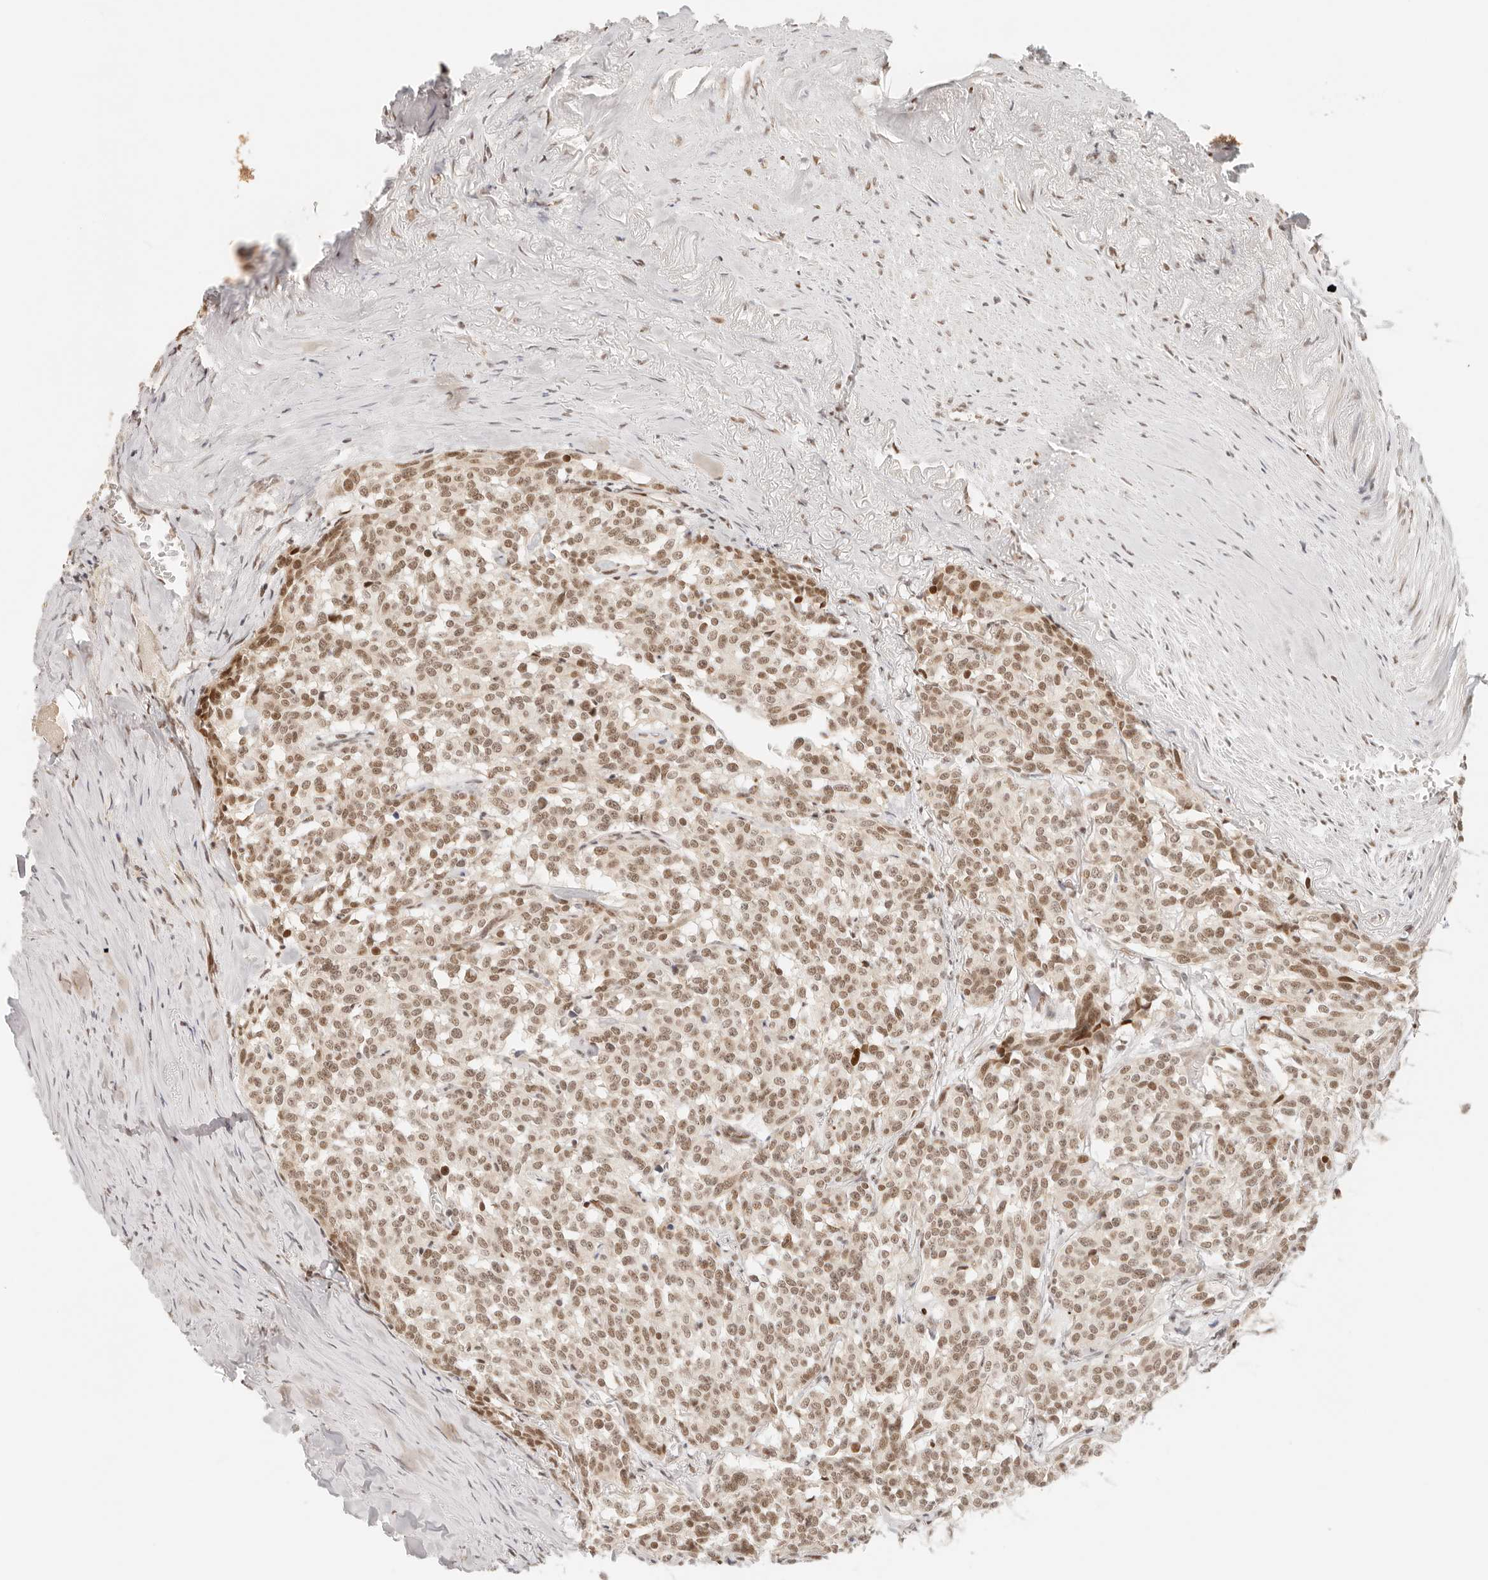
{"staining": {"intensity": "moderate", "quantity": ">75%", "location": "nuclear"}, "tissue": "carcinoid", "cell_type": "Tumor cells", "image_type": "cancer", "snomed": [{"axis": "morphology", "description": "Carcinoid, malignant, NOS"}, {"axis": "topography", "description": "Lung"}], "caption": "This is a histology image of immunohistochemistry (IHC) staining of carcinoid, which shows moderate positivity in the nuclear of tumor cells.", "gene": "HOXC5", "patient": {"sex": "female", "age": 46}}